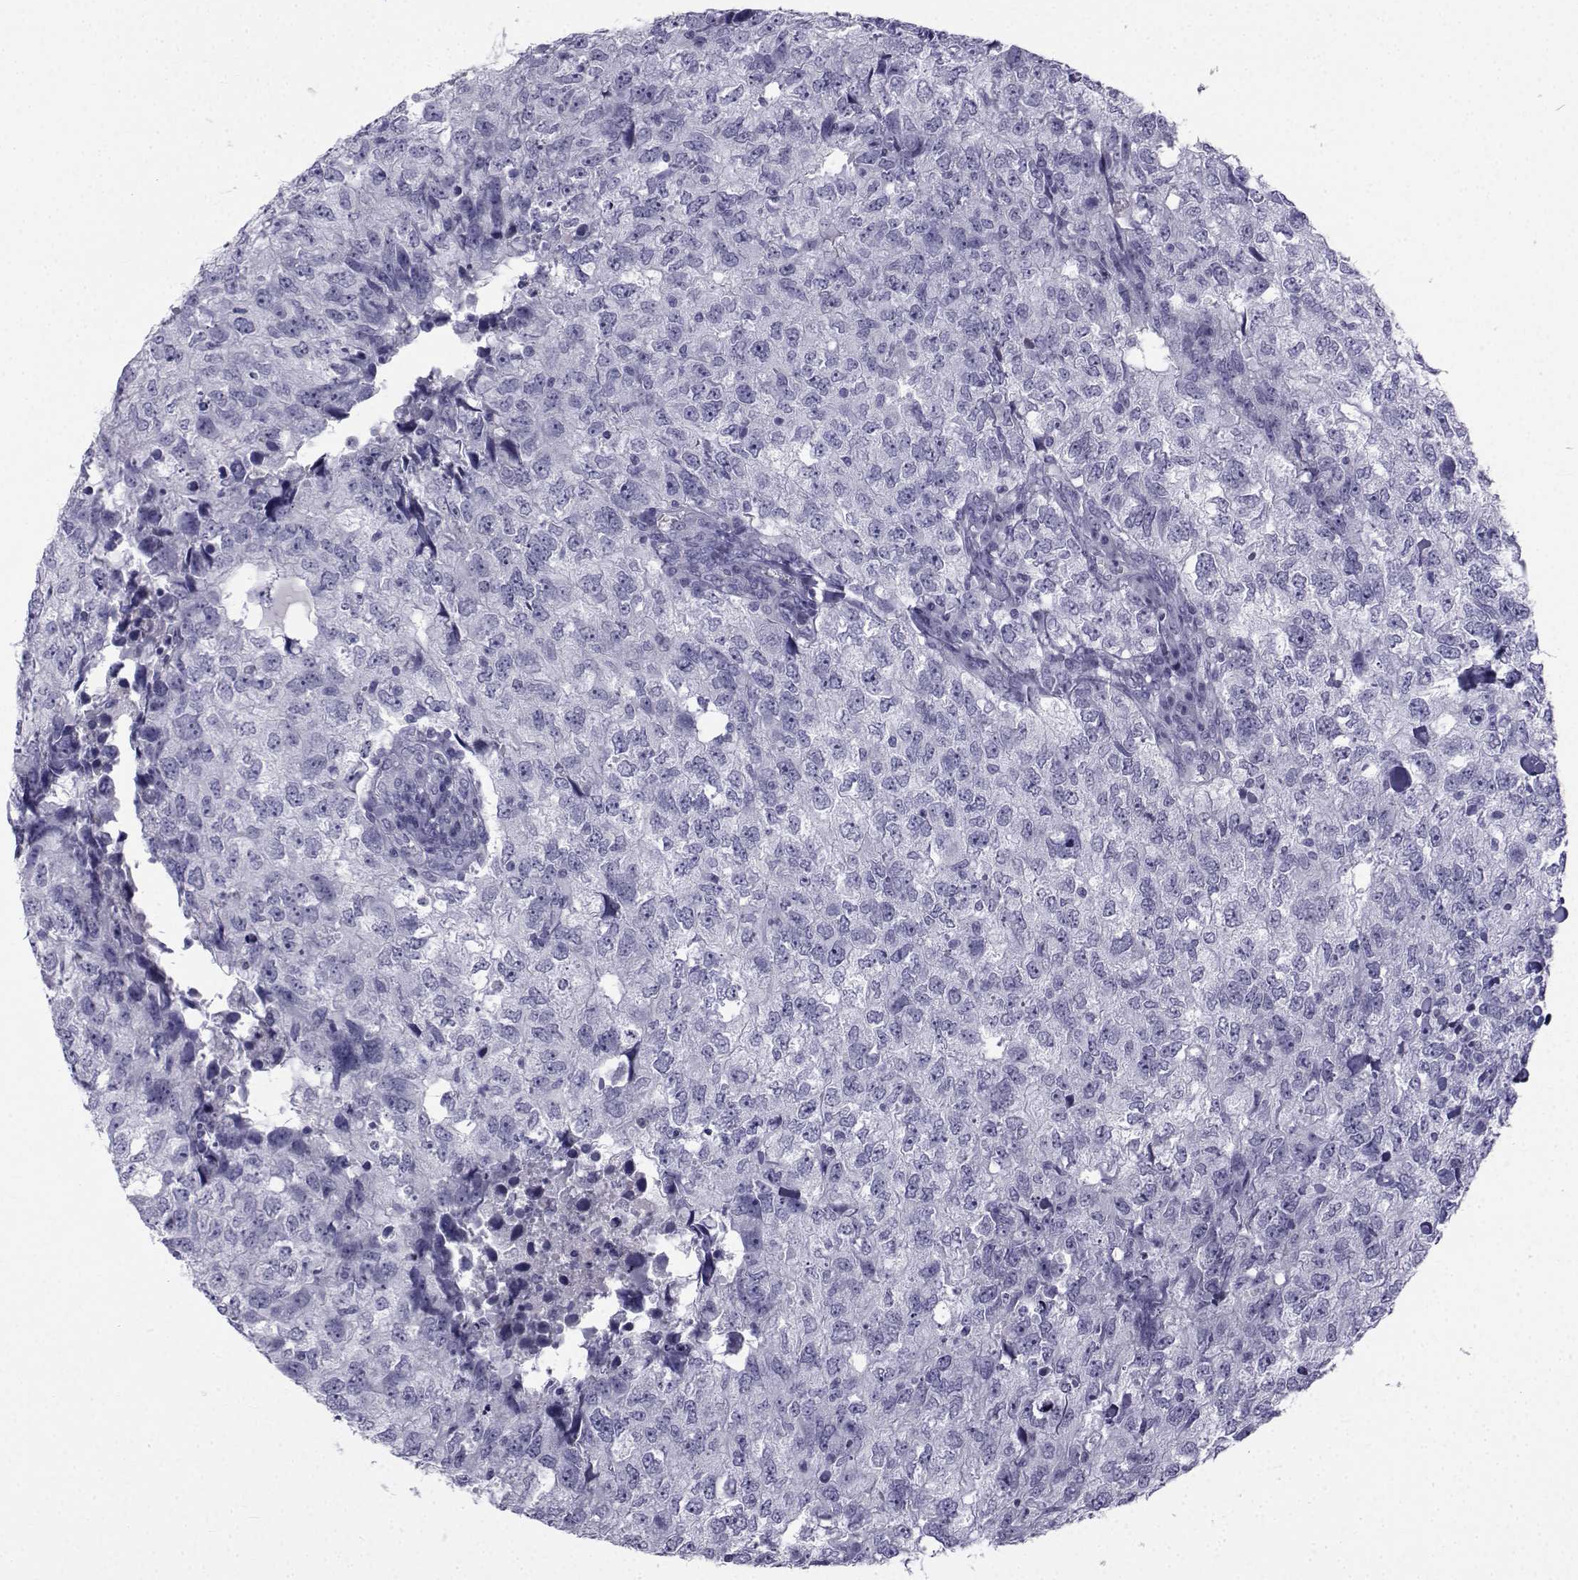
{"staining": {"intensity": "negative", "quantity": "none", "location": "none"}, "tissue": "breast cancer", "cell_type": "Tumor cells", "image_type": "cancer", "snomed": [{"axis": "morphology", "description": "Duct carcinoma"}, {"axis": "topography", "description": "Breast"}], "caption": "Immunohistochemistry image of human breast invasive ductal carcinoma stained for a protein (brown), which displays no positivity in tumor cells.", "gene": "SPANXD", "patient": {"sex": "female", "age": 30}}